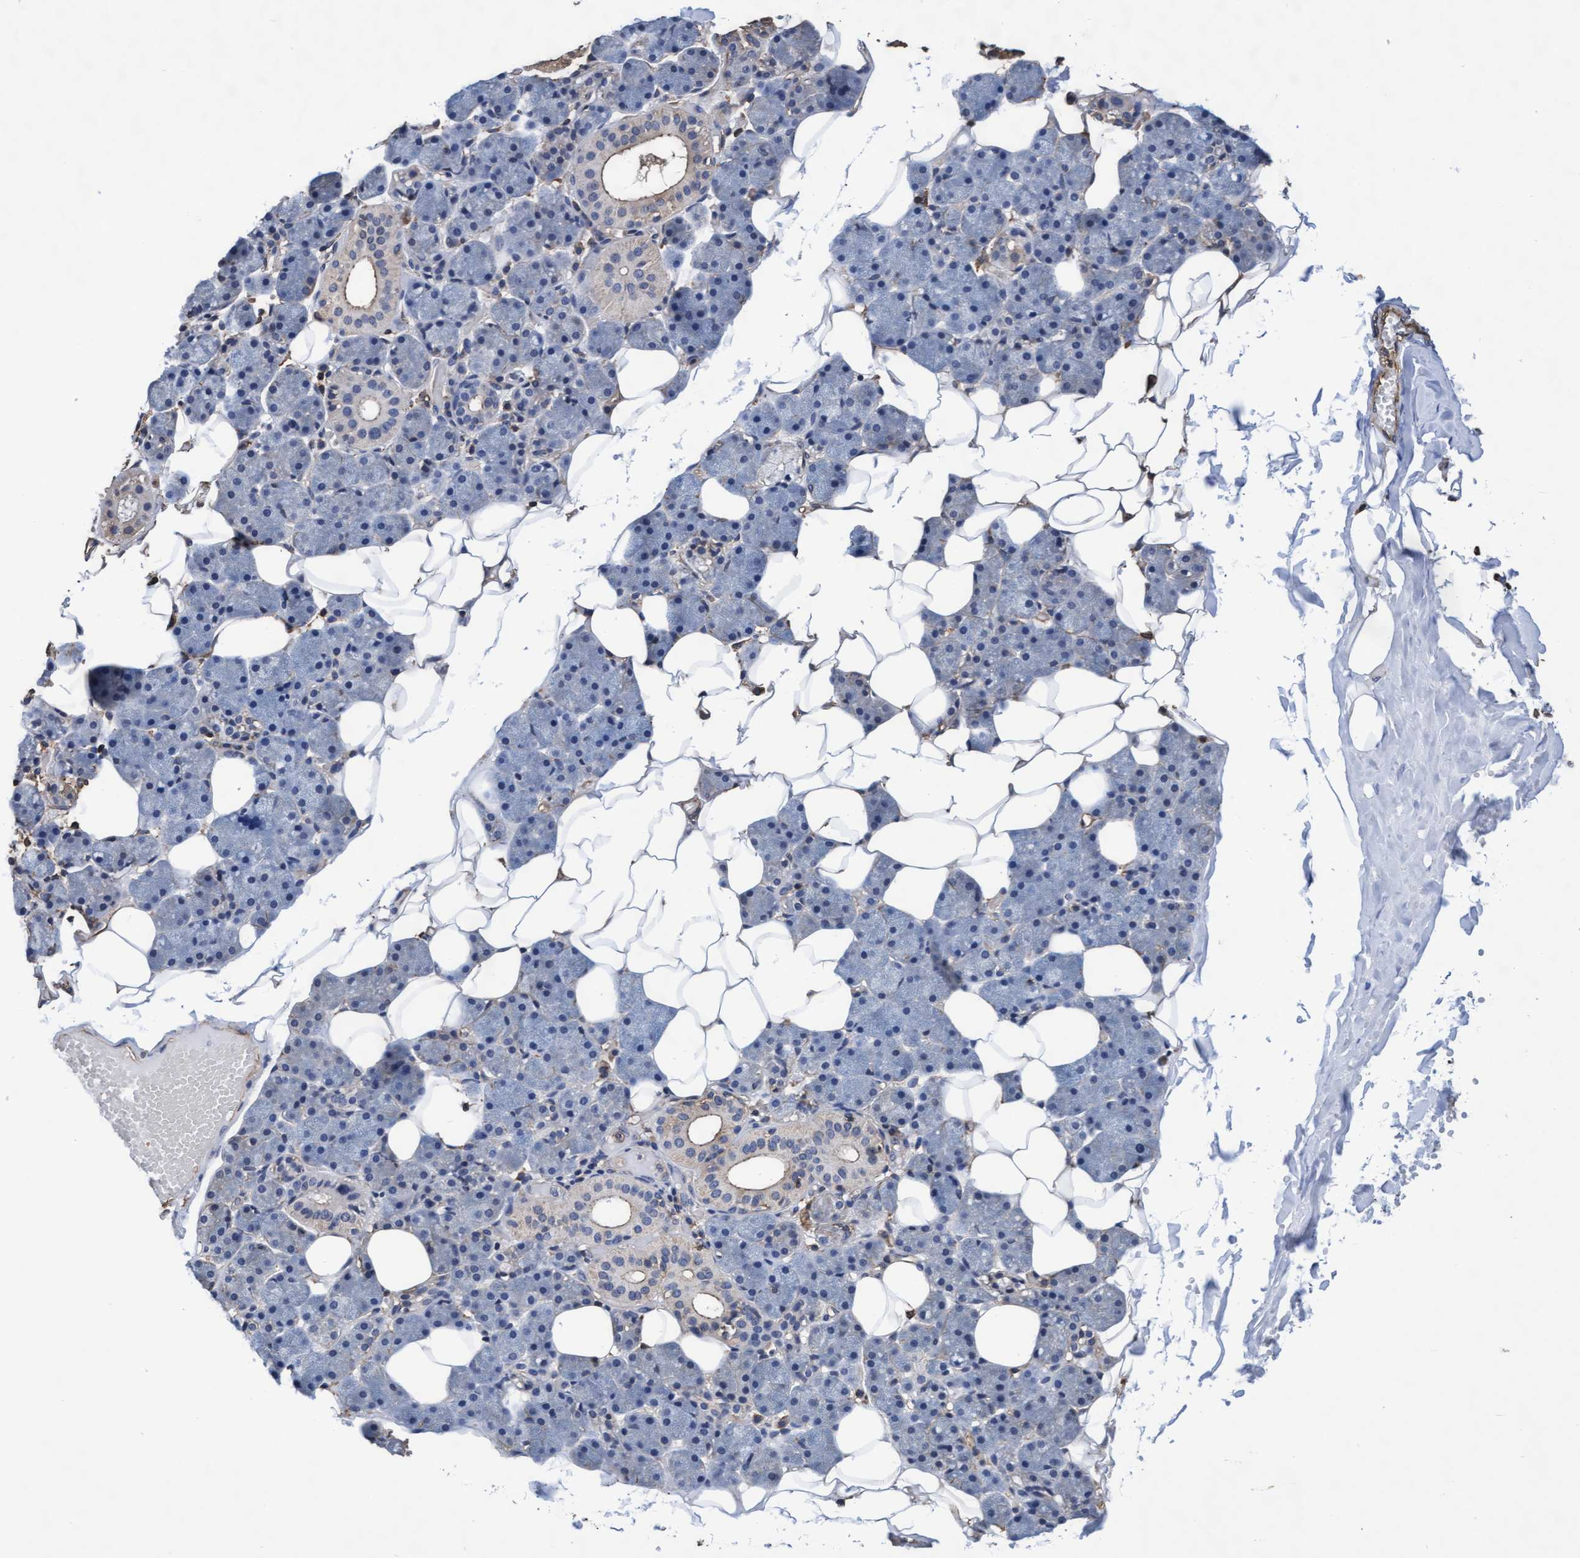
{"staining": {"intensity": "moderate", "quantity": "<25%", "location": "cytoplasmic/membranous"}, "tissue": "salivary gland", "cell_type": "Glandular cells", "image_type": "normal", "snomed": [{"axis": "morphology", "description": "Normal tissue, NOS"}, {"axis": "topography", "description": "Salivary gland"}], "caption": "A high-resolution photomicrograph shows immunohistochemistry (IHC) staining of unremarkable salivary gland, which demonstrates moderate cytoplasmic/membranous staining in about <25% of glandular cells. The protein is shown in brown color, while the nuclei are stained blue.", "gene": "GRHPR", "patient": {"sex": "female", "age": 33}}